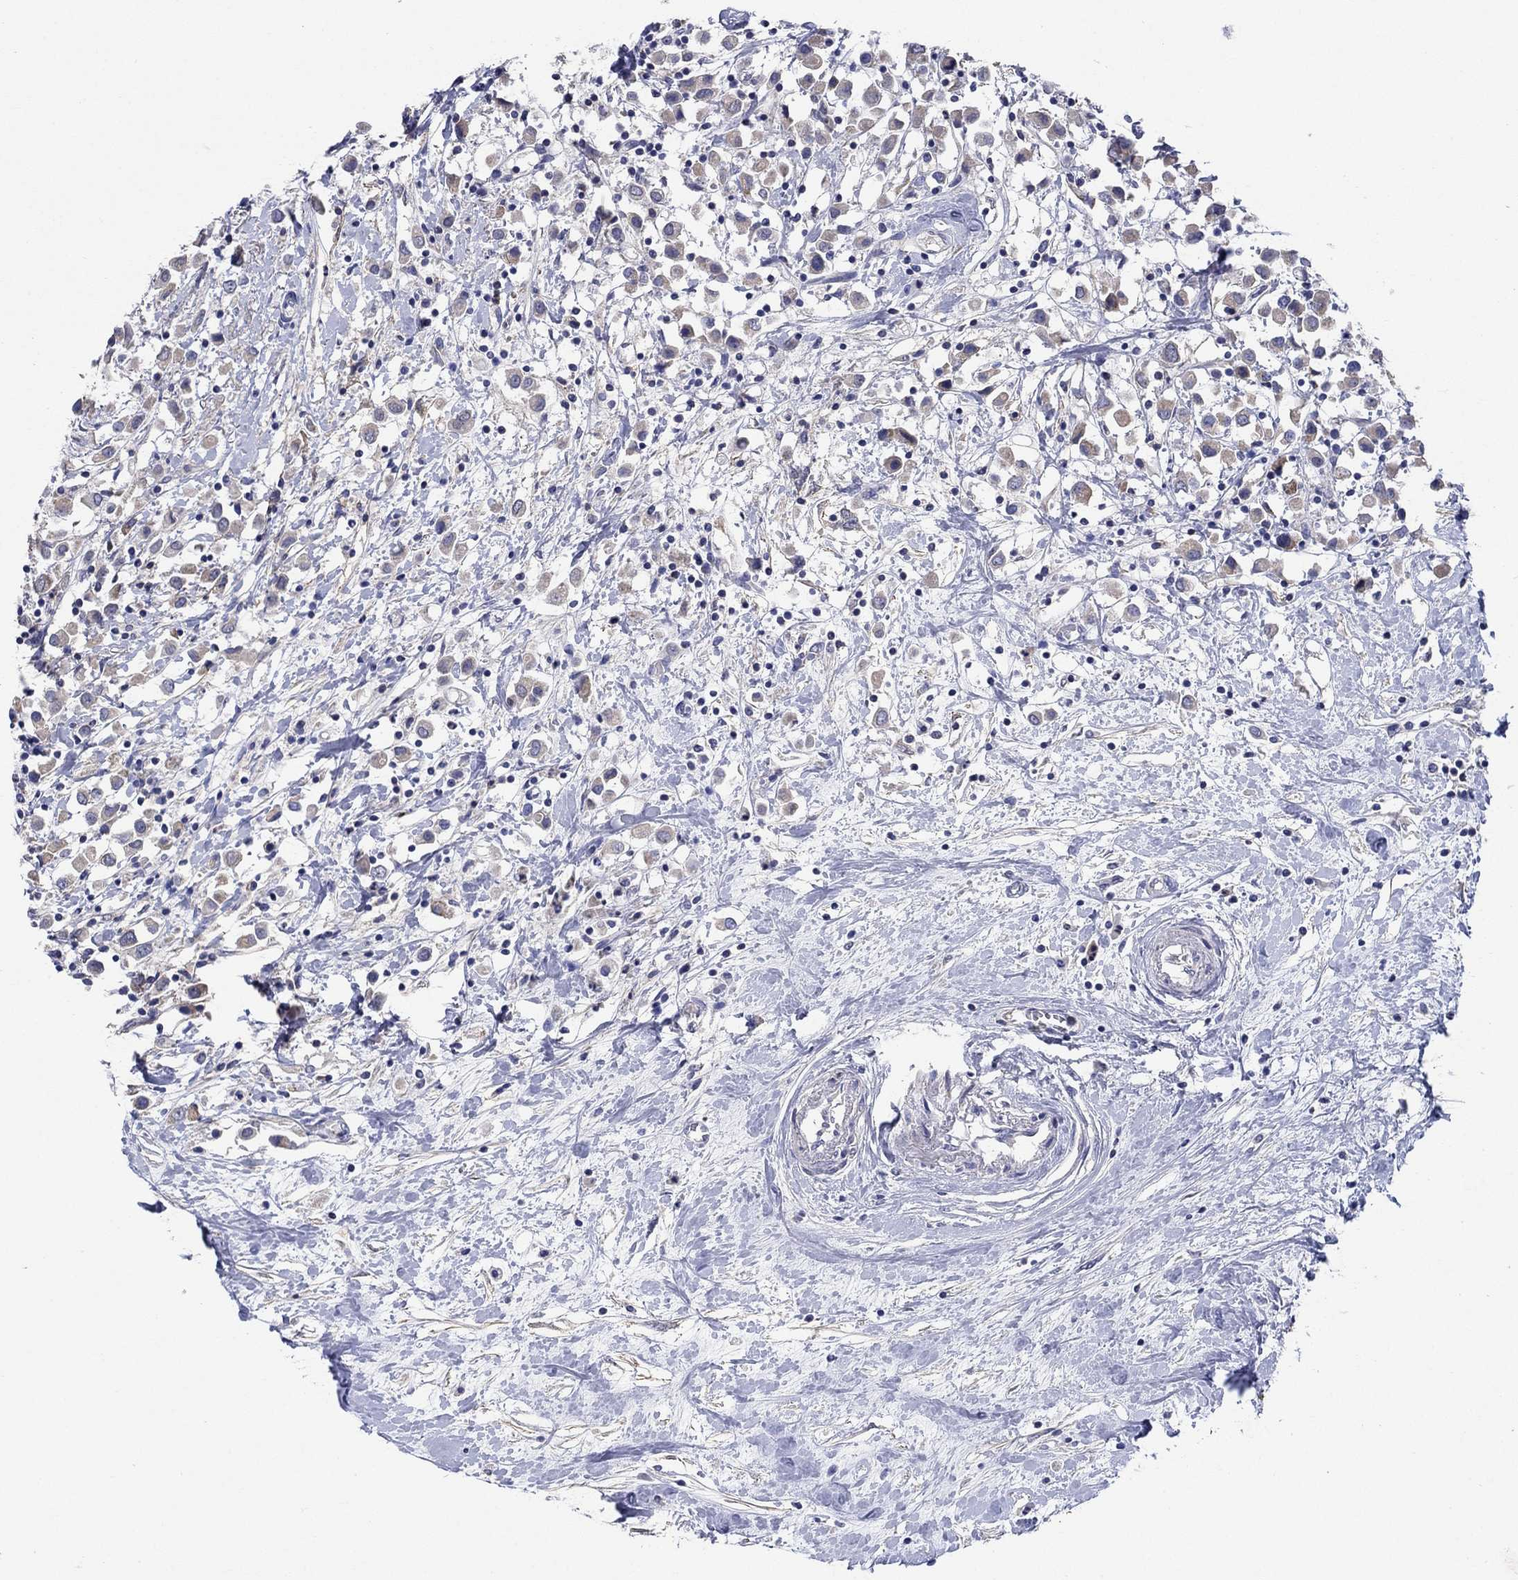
{"staining": {"intensity": "weak", "quantity": "25%-75%", "location": "cytoplasmic/membranous"}, "tissue": "breast cancer", "cell_type": "Tumor cells", "image_type": "cancer", "snomed": [{"axis": "morphology", "description": "Duct carcinoma"}, {"axis": "topography", "description": "Breast"}], "caption": "A histopathology image showing weak cytoplasmic/membranous positivity in approximately 25%-75% of tumor cells in breast invasive ductal carcinoma, as visualized by brown immunohistochemical staining.", "gene": "CLVS1", "patient": {"sex": "female", "age": 61}}